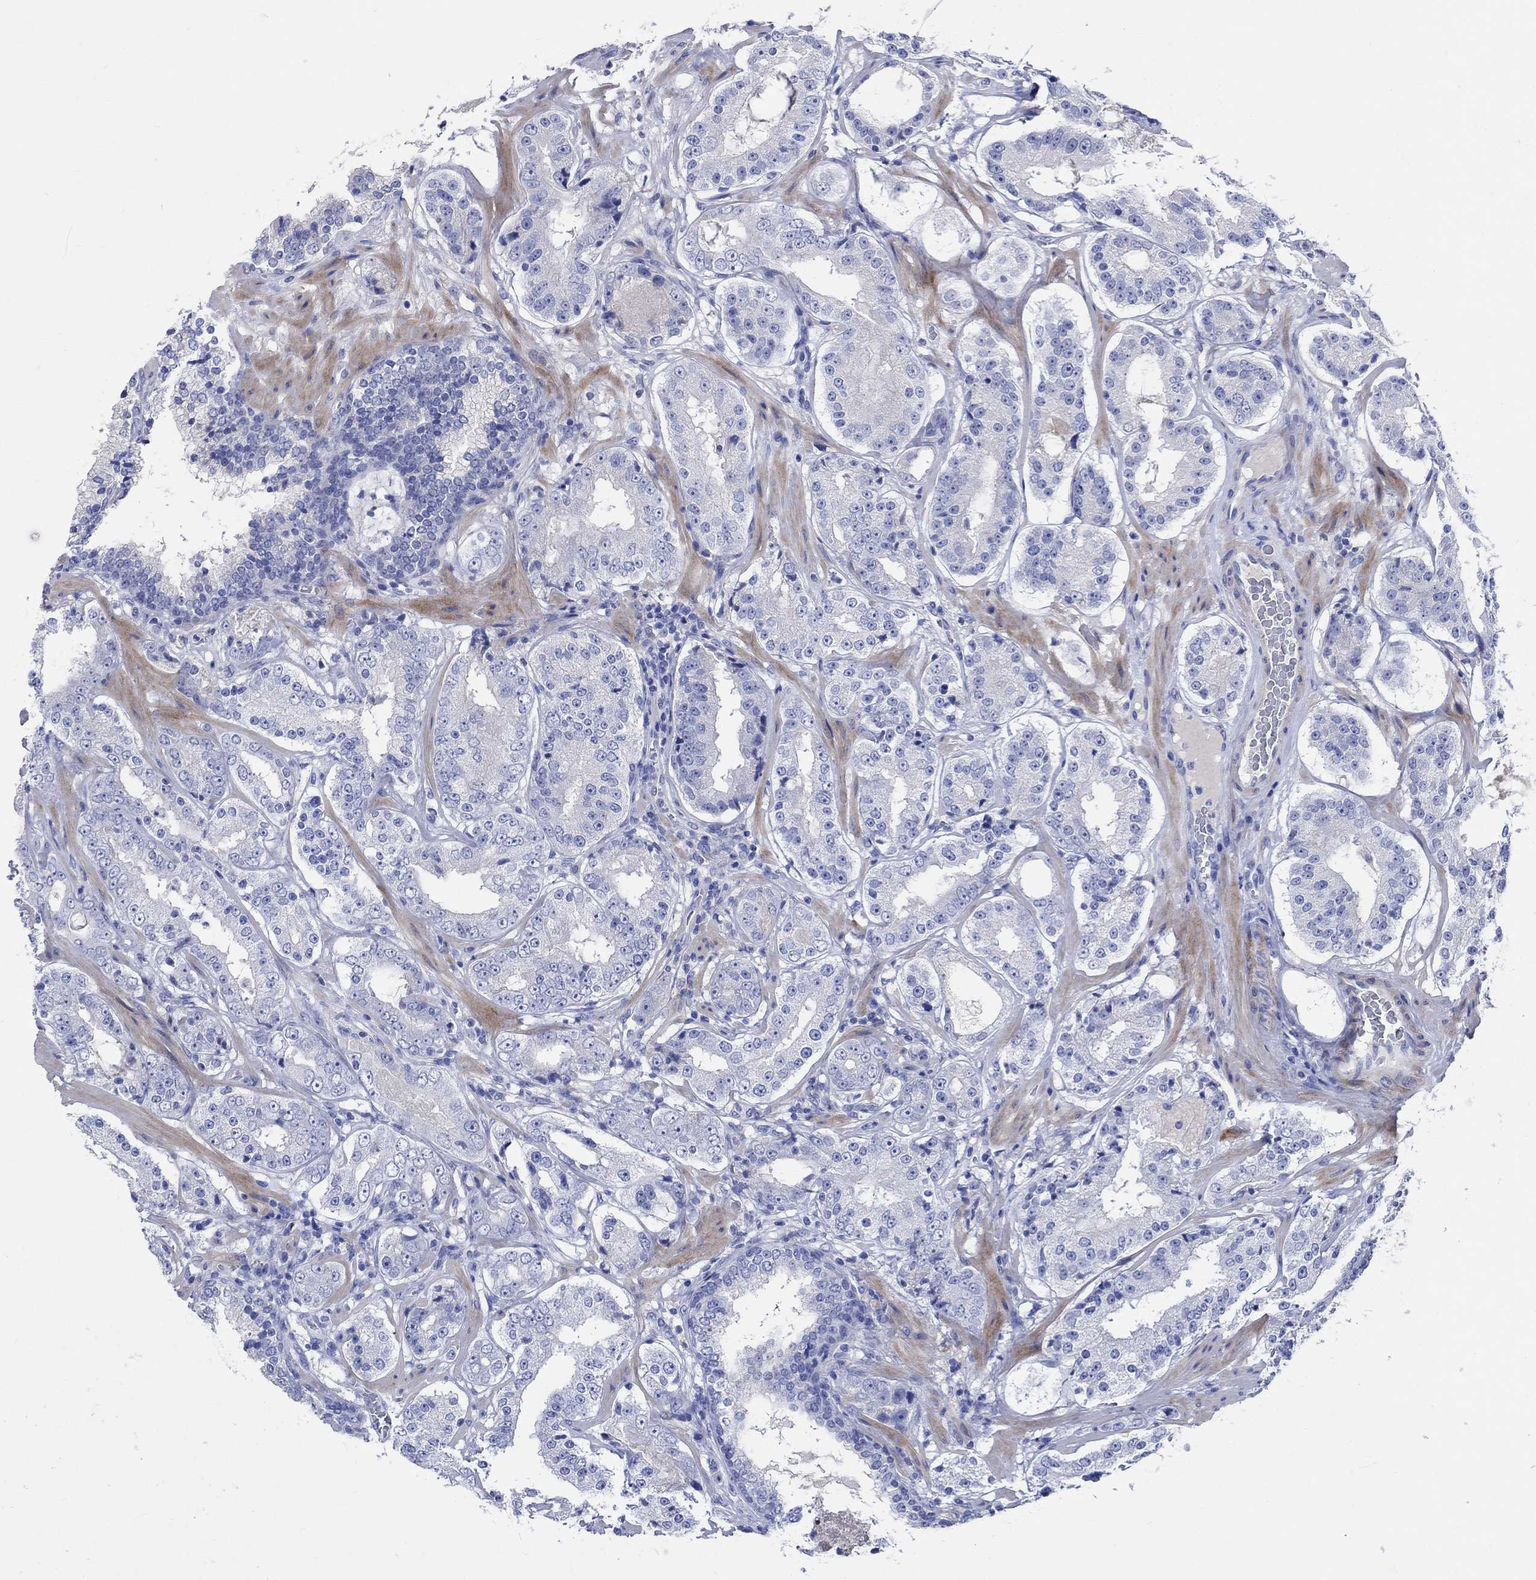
{"staining": {"intensity": "negative", "quantity": "none", "location": "none"}, "tissue": "prostate cancer", "cell_type": "Tumor cells", "image_type": "cancer", "snomed": [{"axis": "morphology", "description": "Adenocarcinoma, Low grade"}, {"axis": "topography", "description": "Prostate"}], "caption": "An immunohistochemistry (IHC) histopathology image of prostate cancer (adenocarcinoma (low-grade)) is shown. There is no staining in tumor cells of prostate cancer (adenocarcinoma (low-grade)). (Stains: DAB immunohistochemistry (IHC) with hematoxylin counter stain, Microscopy: brightfield microscopy at high magnification).", "gene": "SHISA4", "patient": {"sex": "male", "age": 60}}